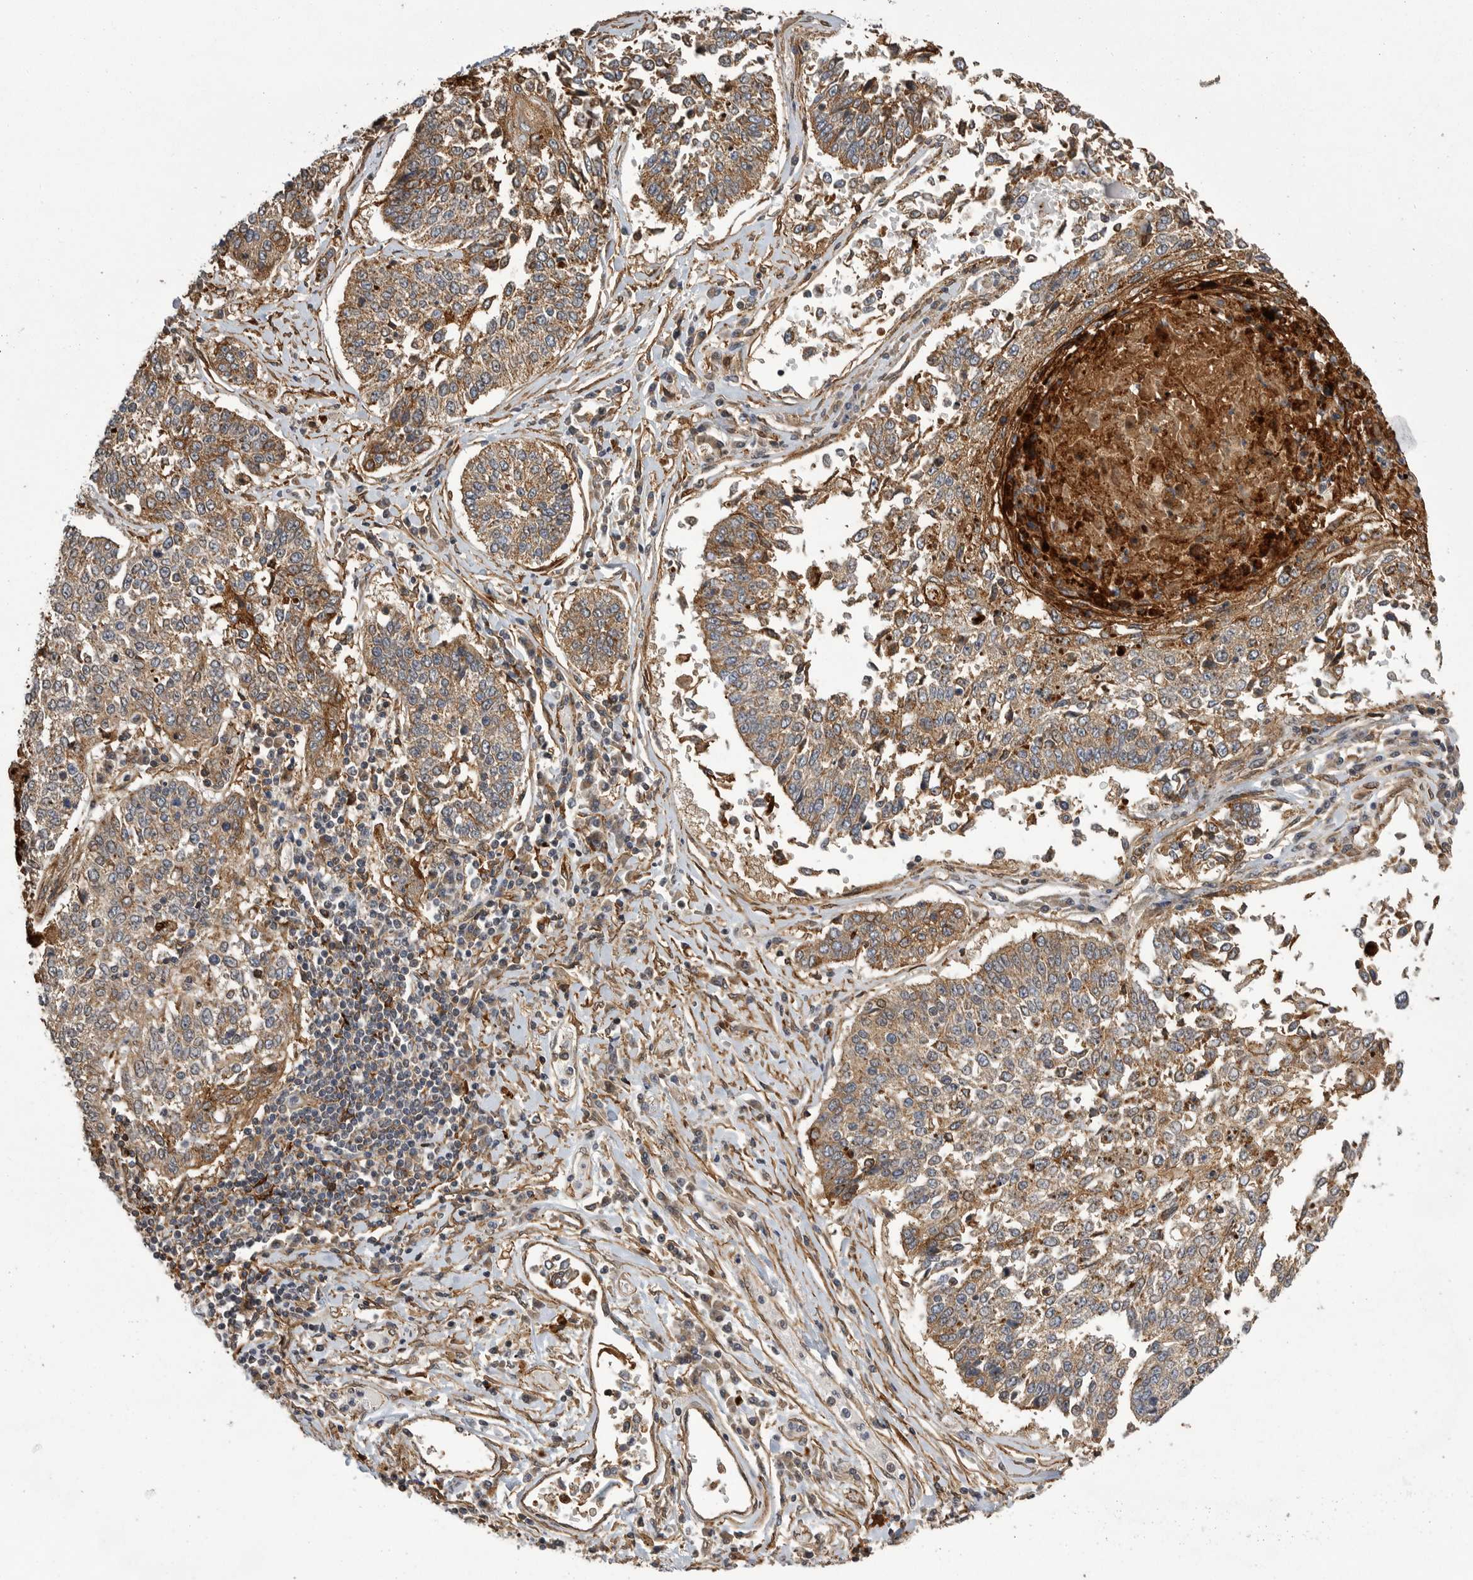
{"staining": {"intensity": "moderate", "quantity": ">75%", "location": "cytoplasmic/membranous"}, "tissue": "lung cancer", "cell_type": "Tumor cells", "image_type": "cancer", "snomed": [{"axis": "morphology", "description": "Normal tissue, NOS"}, {"axis": "morphology", "description": "Squamous cell carcinoma, NOS"}, {"axis": "topography", "description": "Cartilage tissue"}, {"axis": "topography", "description": "Lung"}, {"axis": "topography", "description": "Peripheral nerve tissue"}], "caption": "Tumor cells reveal moderate cytoplasmic/membranous expression in approximately >75% of cells in lung cancer.", "gene": "NECTIN1", "patient": {"sex": "female", "age": 49}}